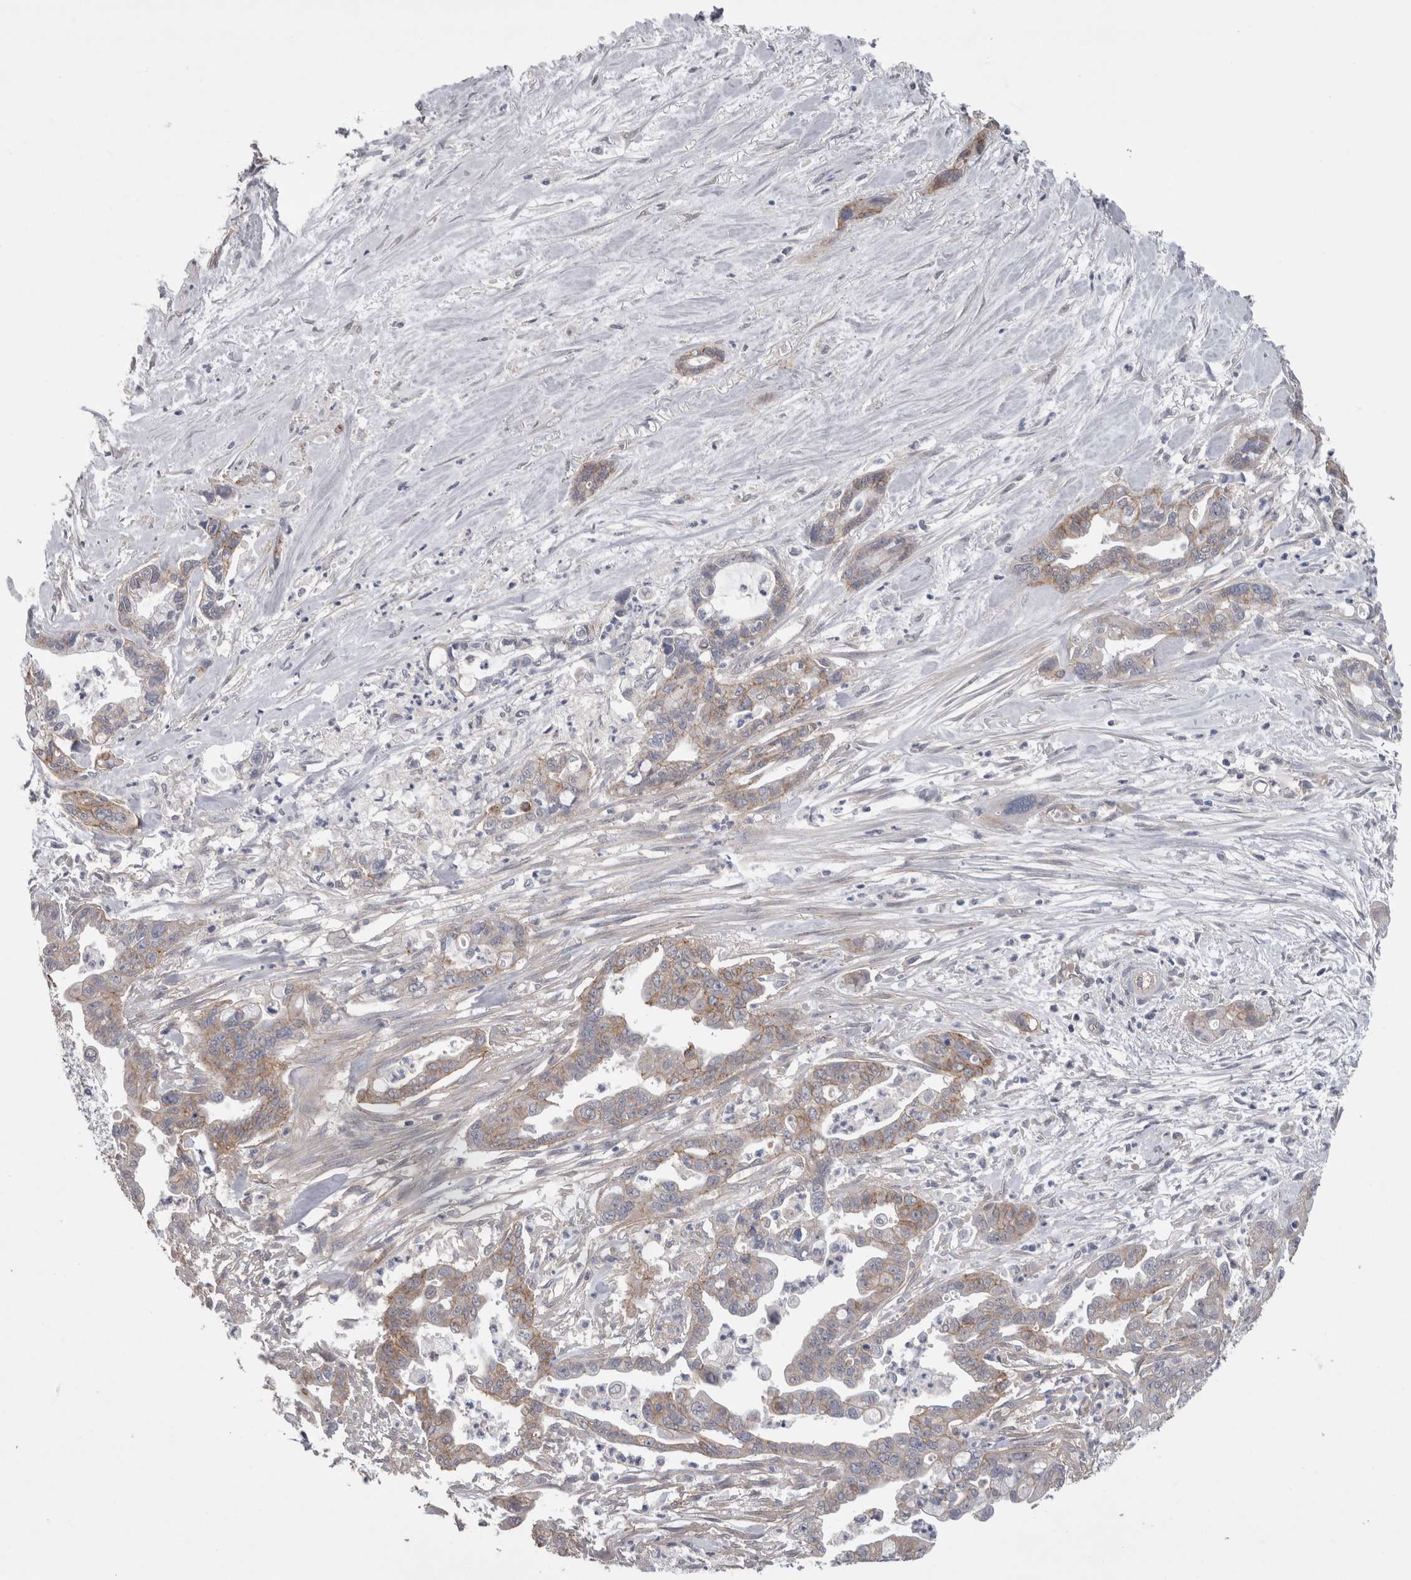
{"staining": {"intensity": "moderate", "quantity": ">75%", "location": "cytoplasmic/membranous"}, "tissue": "pancreatic cancer", "cell_type": "Tumor cells", "image_type": "cancer", "snomed": [{"axis": "morphology", "description": "Adenocarcinoma, NOS"}, {"axis": "topography", "description": "Pancreas"}], "caption": "Protein analysis of pancreatic adenocarcinoma tissue shows moderate cytoplasmic/membranous expression in approximately >75% of tumor cells.", "gene": "NECTIN2", "patient": {"sex": "male", "age": 70}}